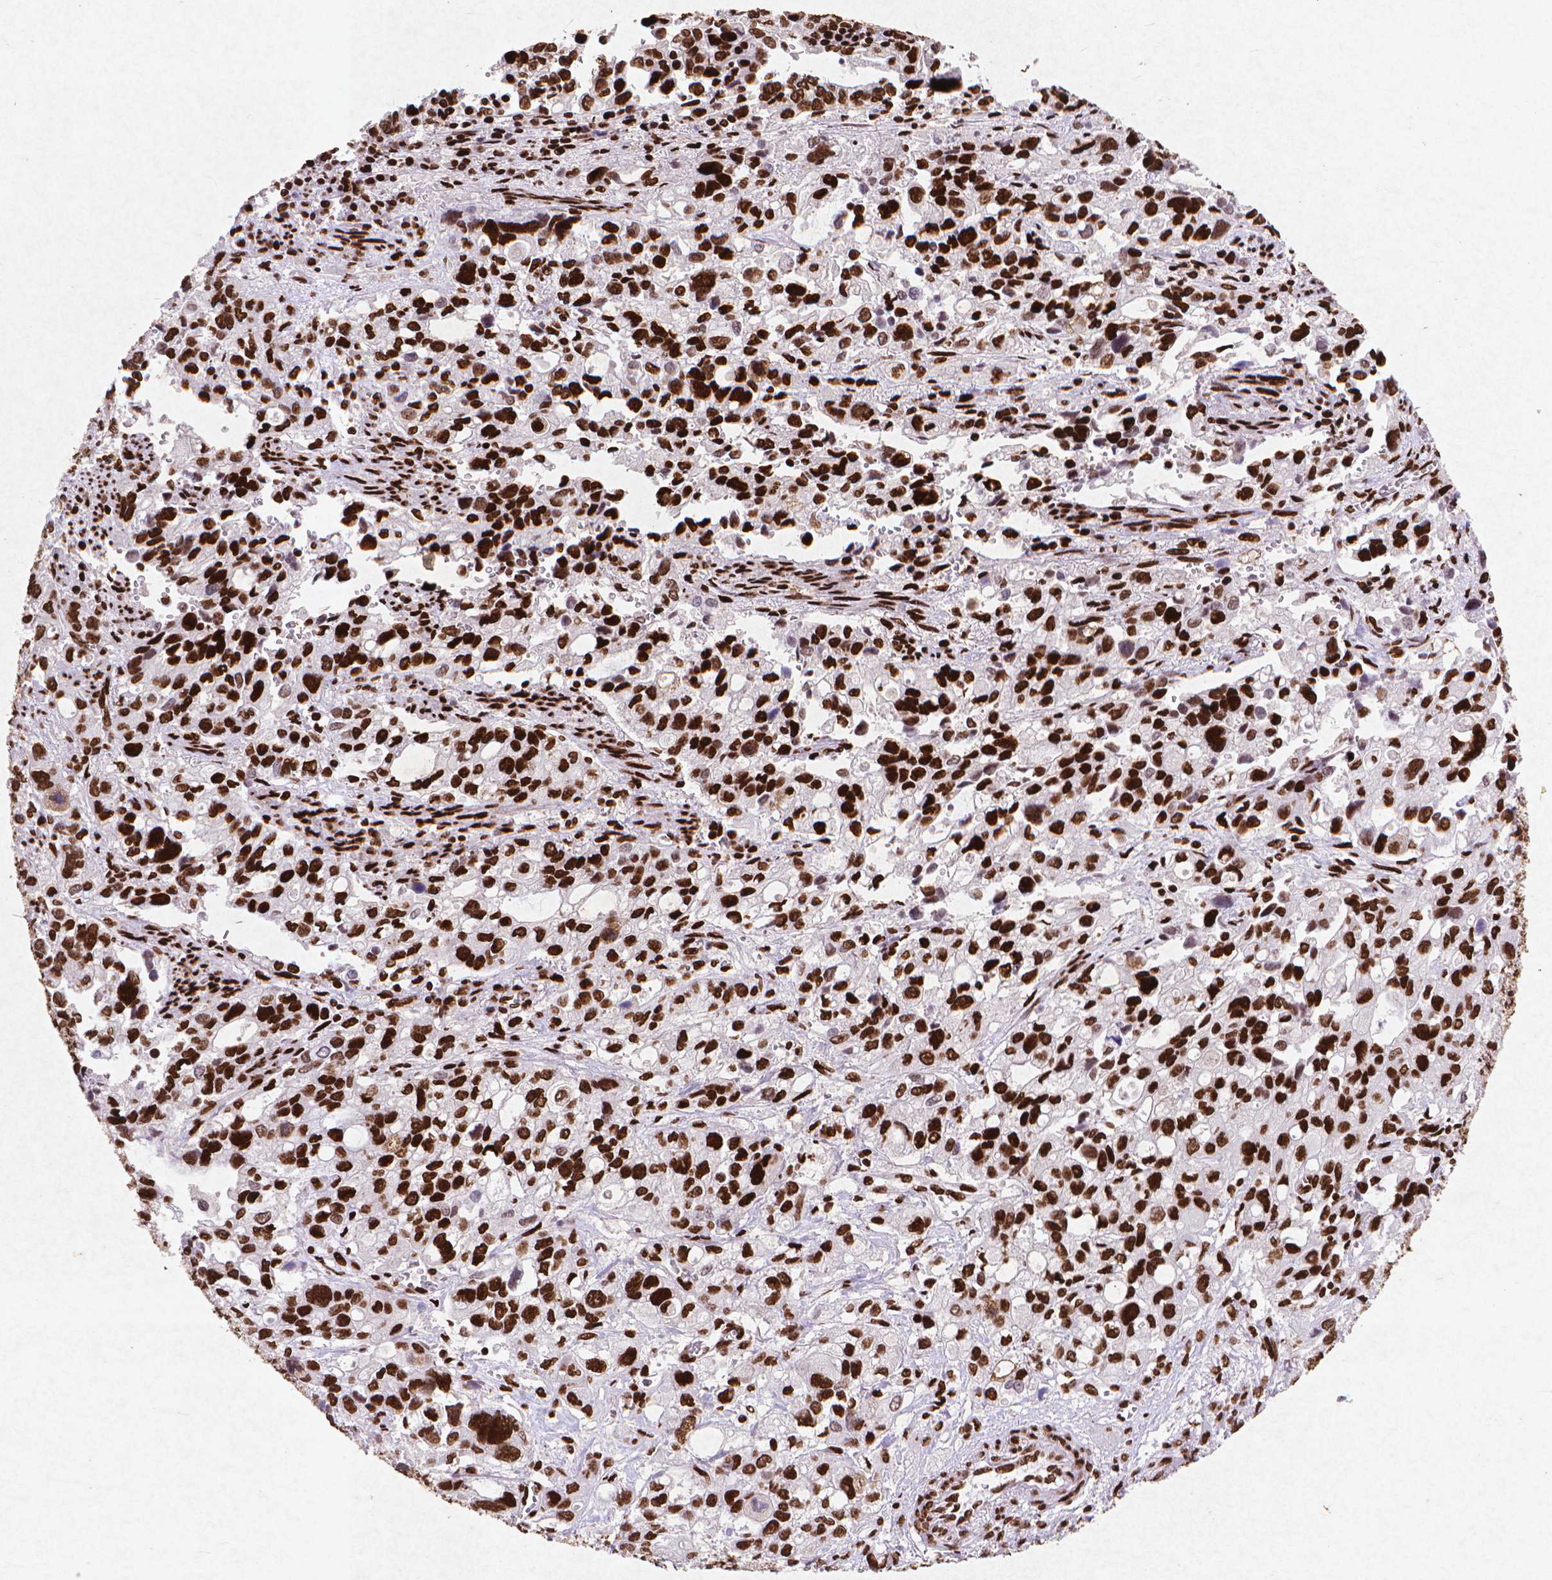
{"staining": {"intensity": "strong", "quantity": ">75%", "location": "nuclear"}, "tissue": "stomach cancer", "cell_type": "Tumor cells", "image_type": "cancer", "snomed": [{"axis": "morphology", "description": "Adenocarcinoma, NOS"}, {"axis": "topography", "description": "Stomach, upper"}], "caption": "This histopathology image displays immunohistochemistry (IHC) staining of stomach cancer (adenocarcinoma), with high strong nuclear positivity in approximately >75% of tumor cells.", "gene": "CITED2", "patient": {"sex": "female", "age": 81}}